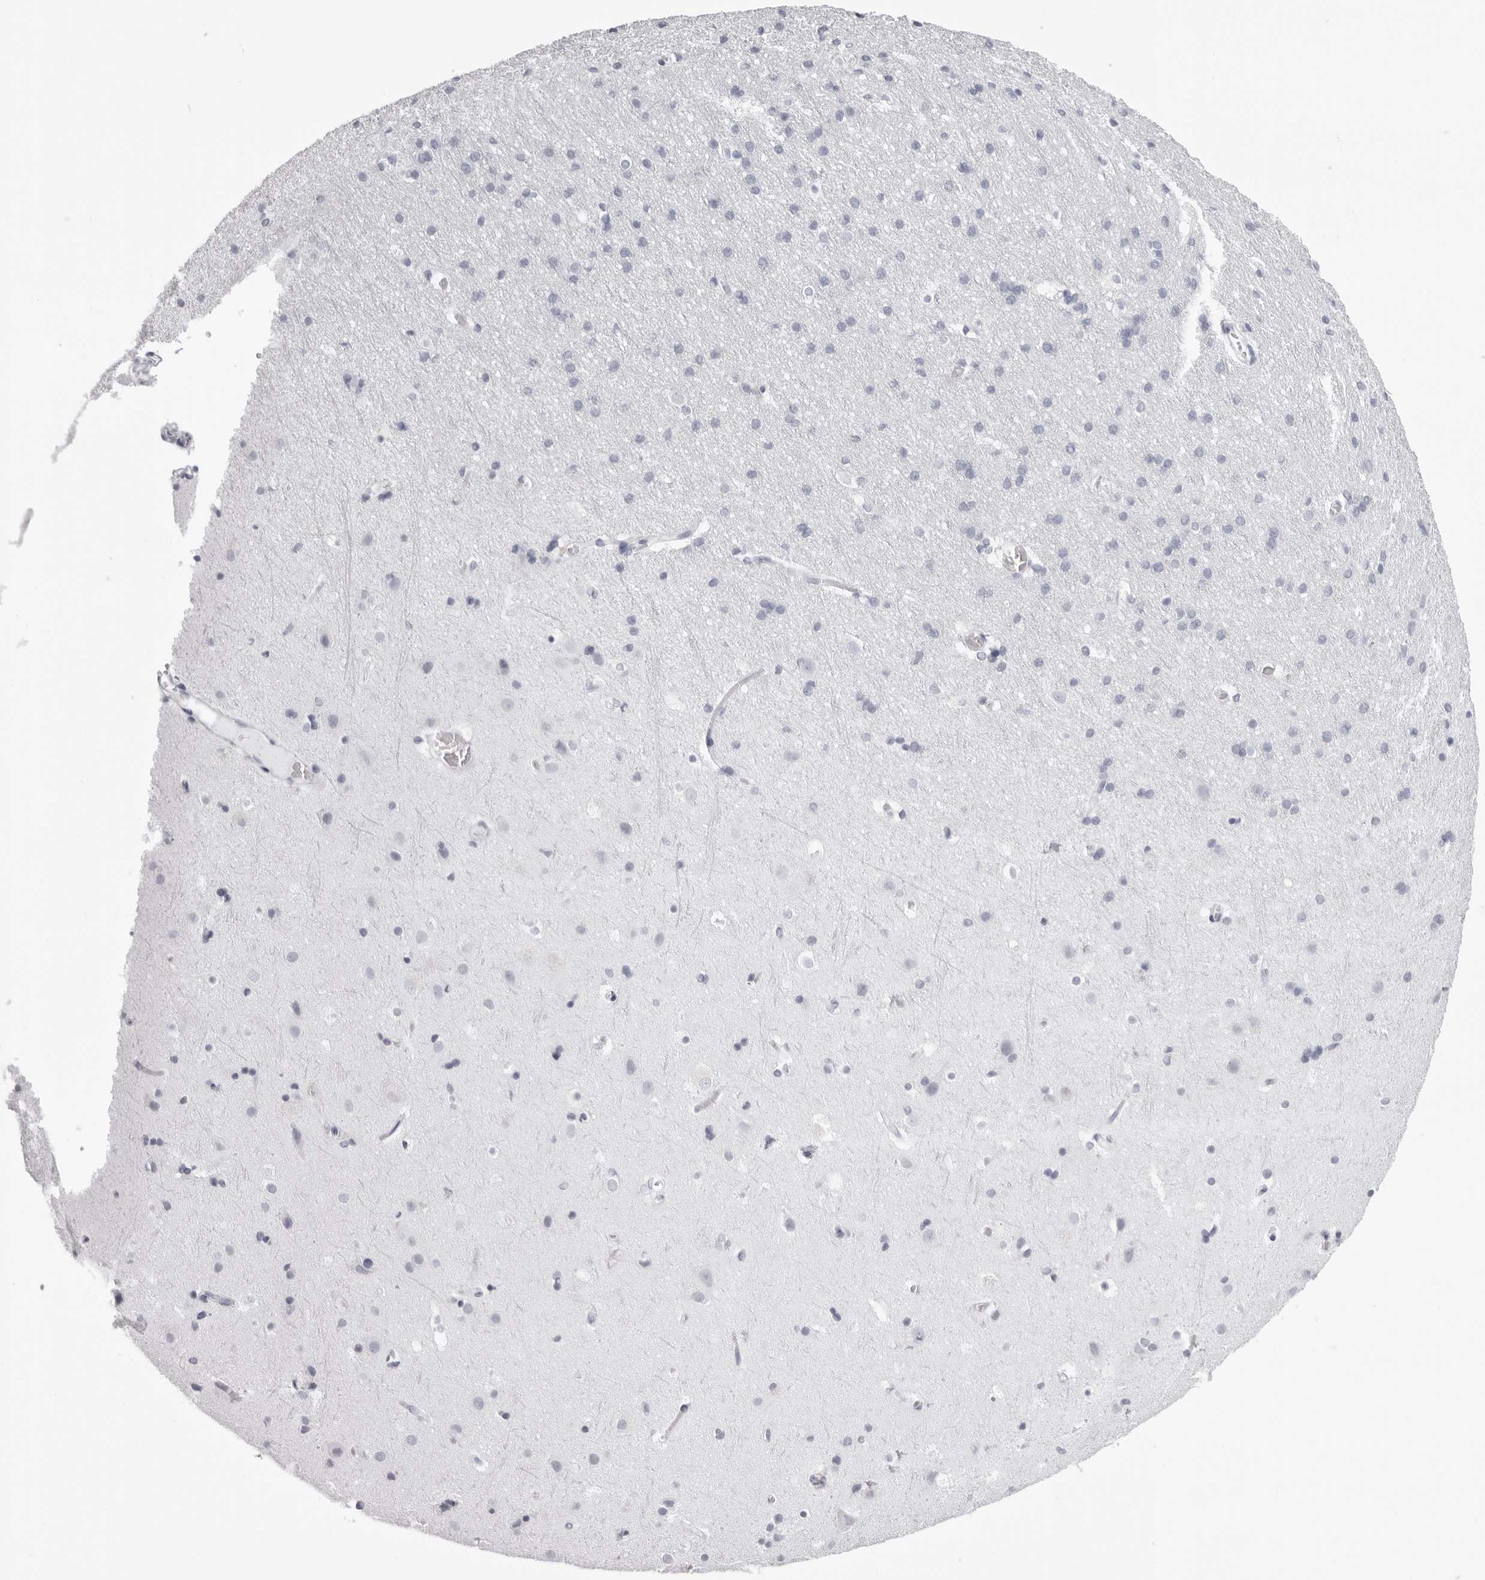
{"staining": {"intensity": "negative", "quantity": "none", "location": "none"}, "tissue": "cerebral cortex", "cell_type": "Endothelial cells", "image_type": "normal", "snomed": [{"axis": "morphology", "description": "Normal tissue, NOS"}, {"axis": "topography", "description": "Cerebral cortex"}], "caption": "Endothelial cells show no significant staining in unremarkable cerebral cortex. (DAB (3,3'-diaminobenzidine) IHC with hematoxylin counter stain).", "gene": "RHO", "patient": {"sex": "male", "age": 54}}